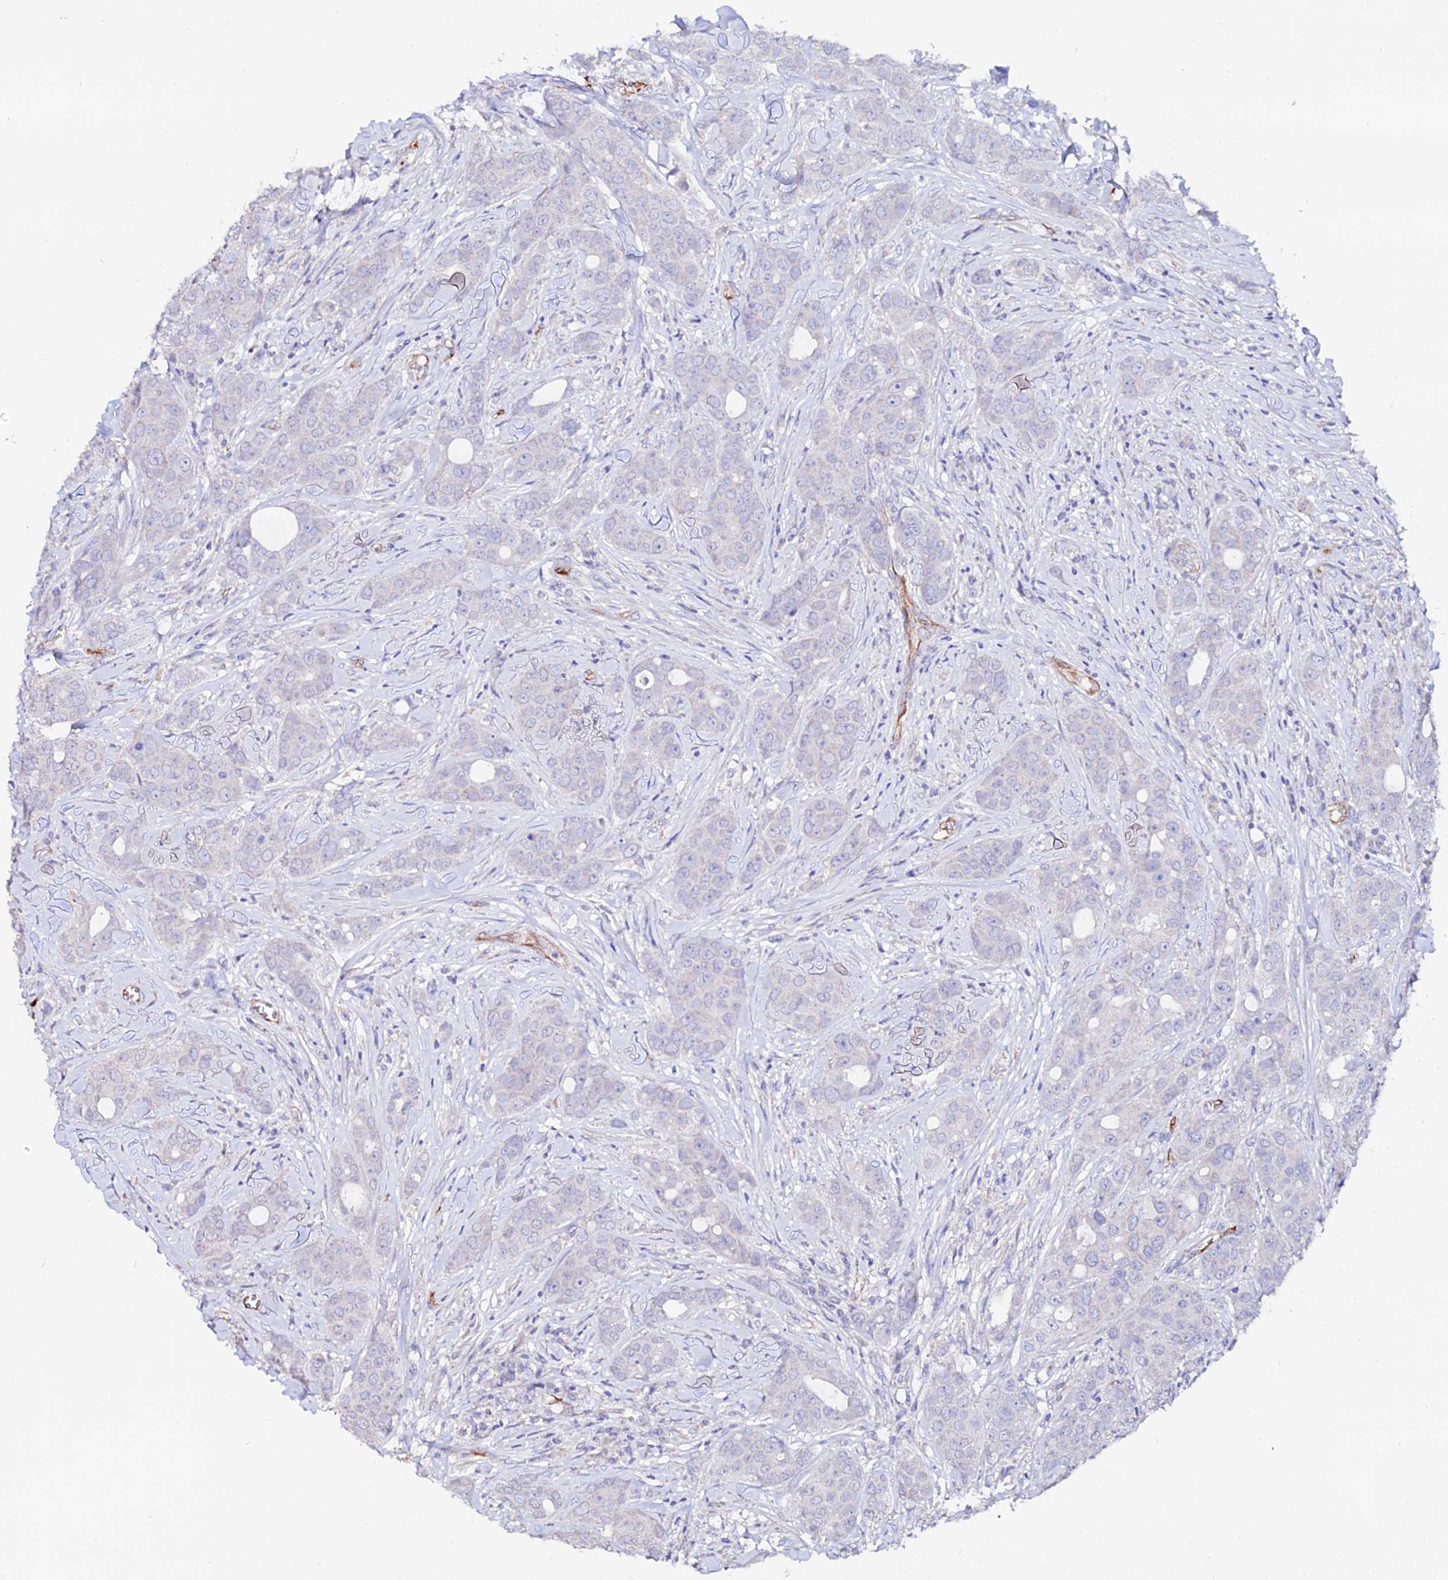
{"staining": {"intensity": "negative", "quantity": "none", "location": "none"}, "tissue": "breast cancer", "cell_type": "Tumor cells", "image_type": "cancer", "snomed": [{"axis": "morphology", "description": "Duct carcinoma"}, {"axis": "topography", "description": "Breast"}], "caption": "Immunohistochemistry (IHC) micrograph of neoplastic tissue: human intraductal carcinoma (breast) stained with DAB displays no significant protein positivity in tumor cells.", "gene": "ESM1", "patient": {"sex": "female", "age": 43}}